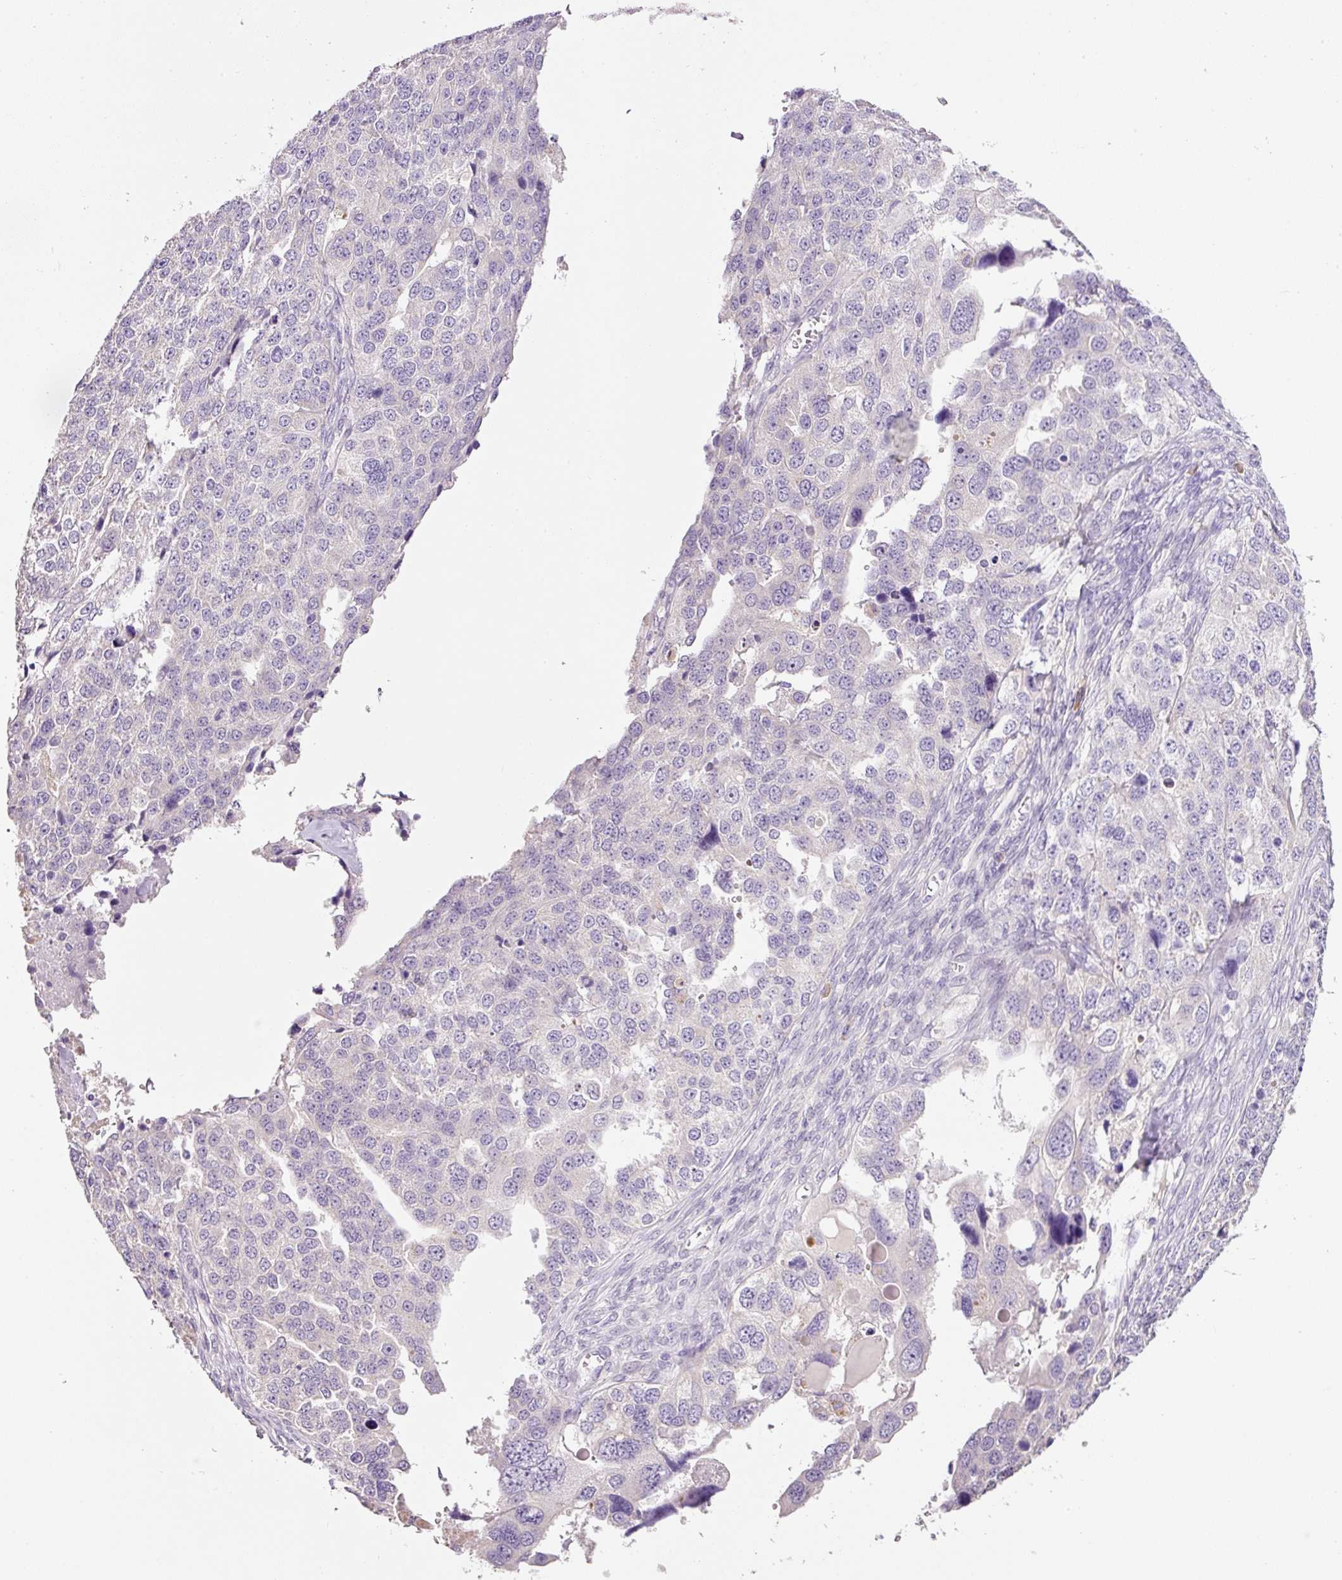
{"staining": {"intensity": "negative", "quantity": "none", "location": "none"}, "tissue": "ovarian cancer", "cell_type": "Tumor cells", "image_type": "cancer", "snomed": [{"axis": "morphology", "description": "Cystadenocarcinoma, serous, NOS"}, {"axis": "topography", "description": "Ovary"}], "caption": "There is no significant expression in tumor cells of serous cystadenocarcinoma (ovarian).", "gene": "TENT5C", "patient": {"sex": "female", "age": 76}}